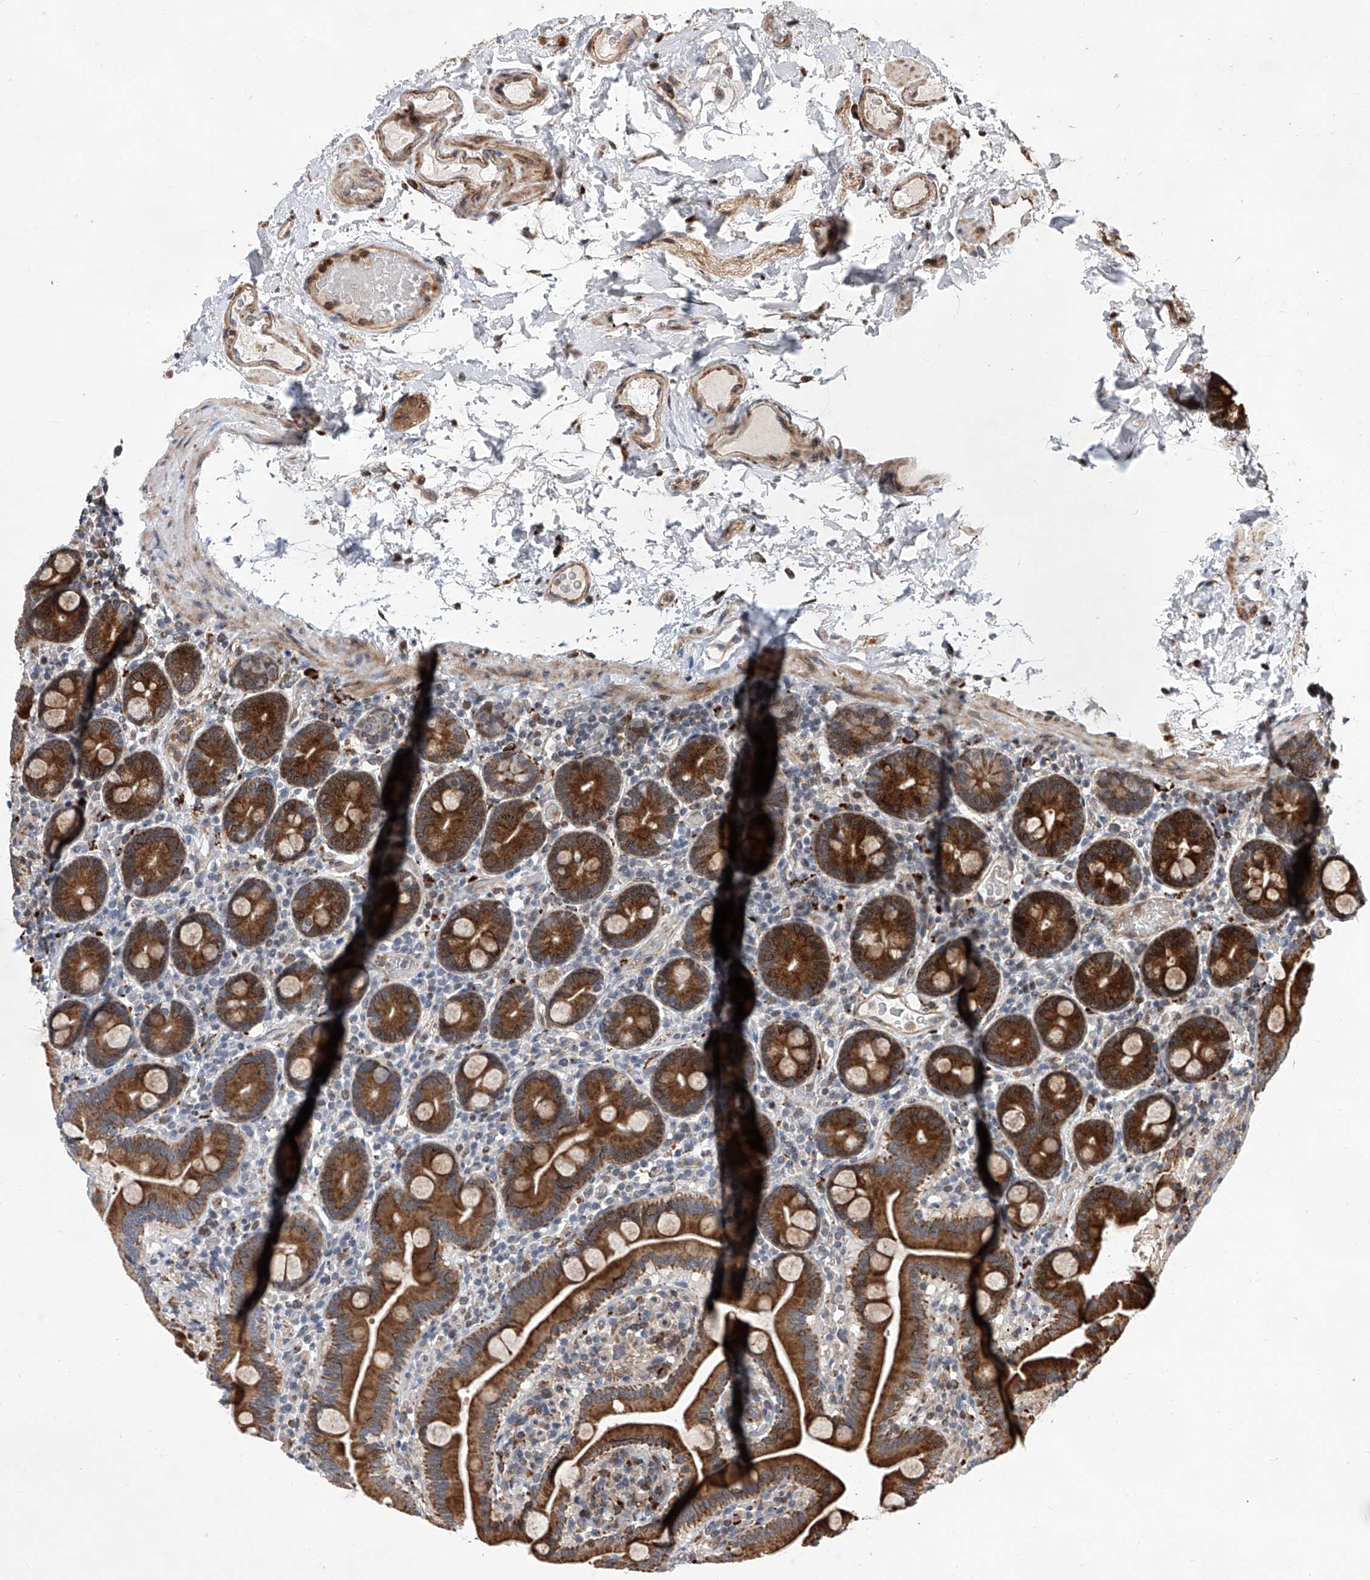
{"staining": {"intensity": "strong", "quantity": ">75%", "location": "cytoplasmic/membranous"}, "tissue": "duodenum", "cell_type": "Glandular cells", "image_type": "normal", "snomed": [{"axis": "morphology", "description": "Normal tissue, NOS"}, {"axis": "topography", "description": "Duodenum"}], "caption": "Brown immunohistochemical staining in unremarkable duodenum exhibits strong cytoplasmic/membranous expression in approximately >75% of glandular cells.", "gene": "FARP2", "patient": {"sex": "male", "age": 55}}